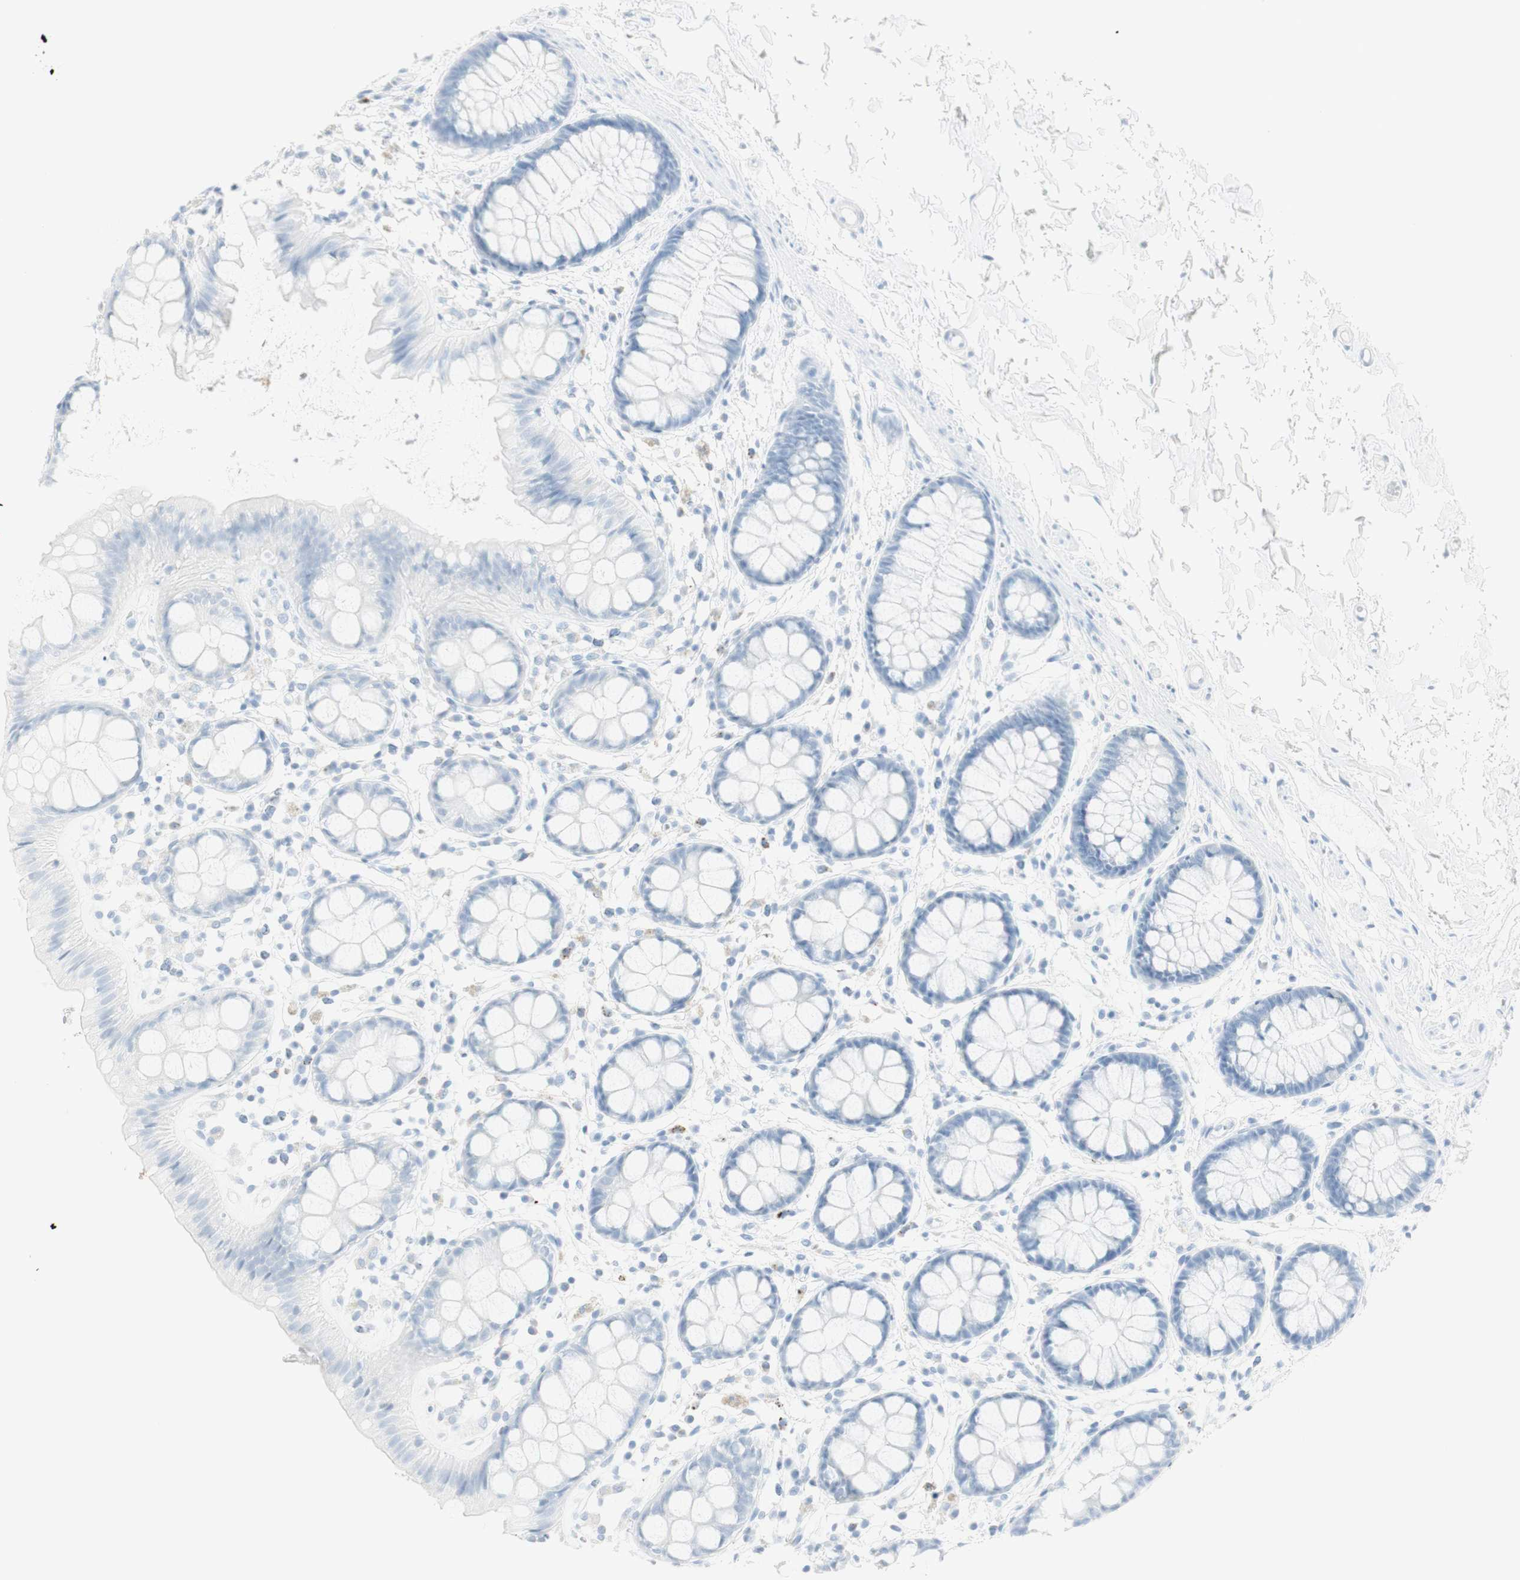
{"staining": {"intensity": "negative", "quantity": "none", "location": "none"}, "tissue": "rectum", "cell_type": "Glandular cells", "image_type": "normal", "snomed": [{"axis": "morphology", "description": "Normal tissue, NOS"}, {"axis": "topography", "description": "Rectum"}], "caption": "Immunohistochemistry of benign rectum reveals no staining in glandular cells. (DAB immunohistochemistry visualized using brightfield microscopy, high magnification).", "gene": "NAPSA", "patient": {"sex": "female", "age": 66}}